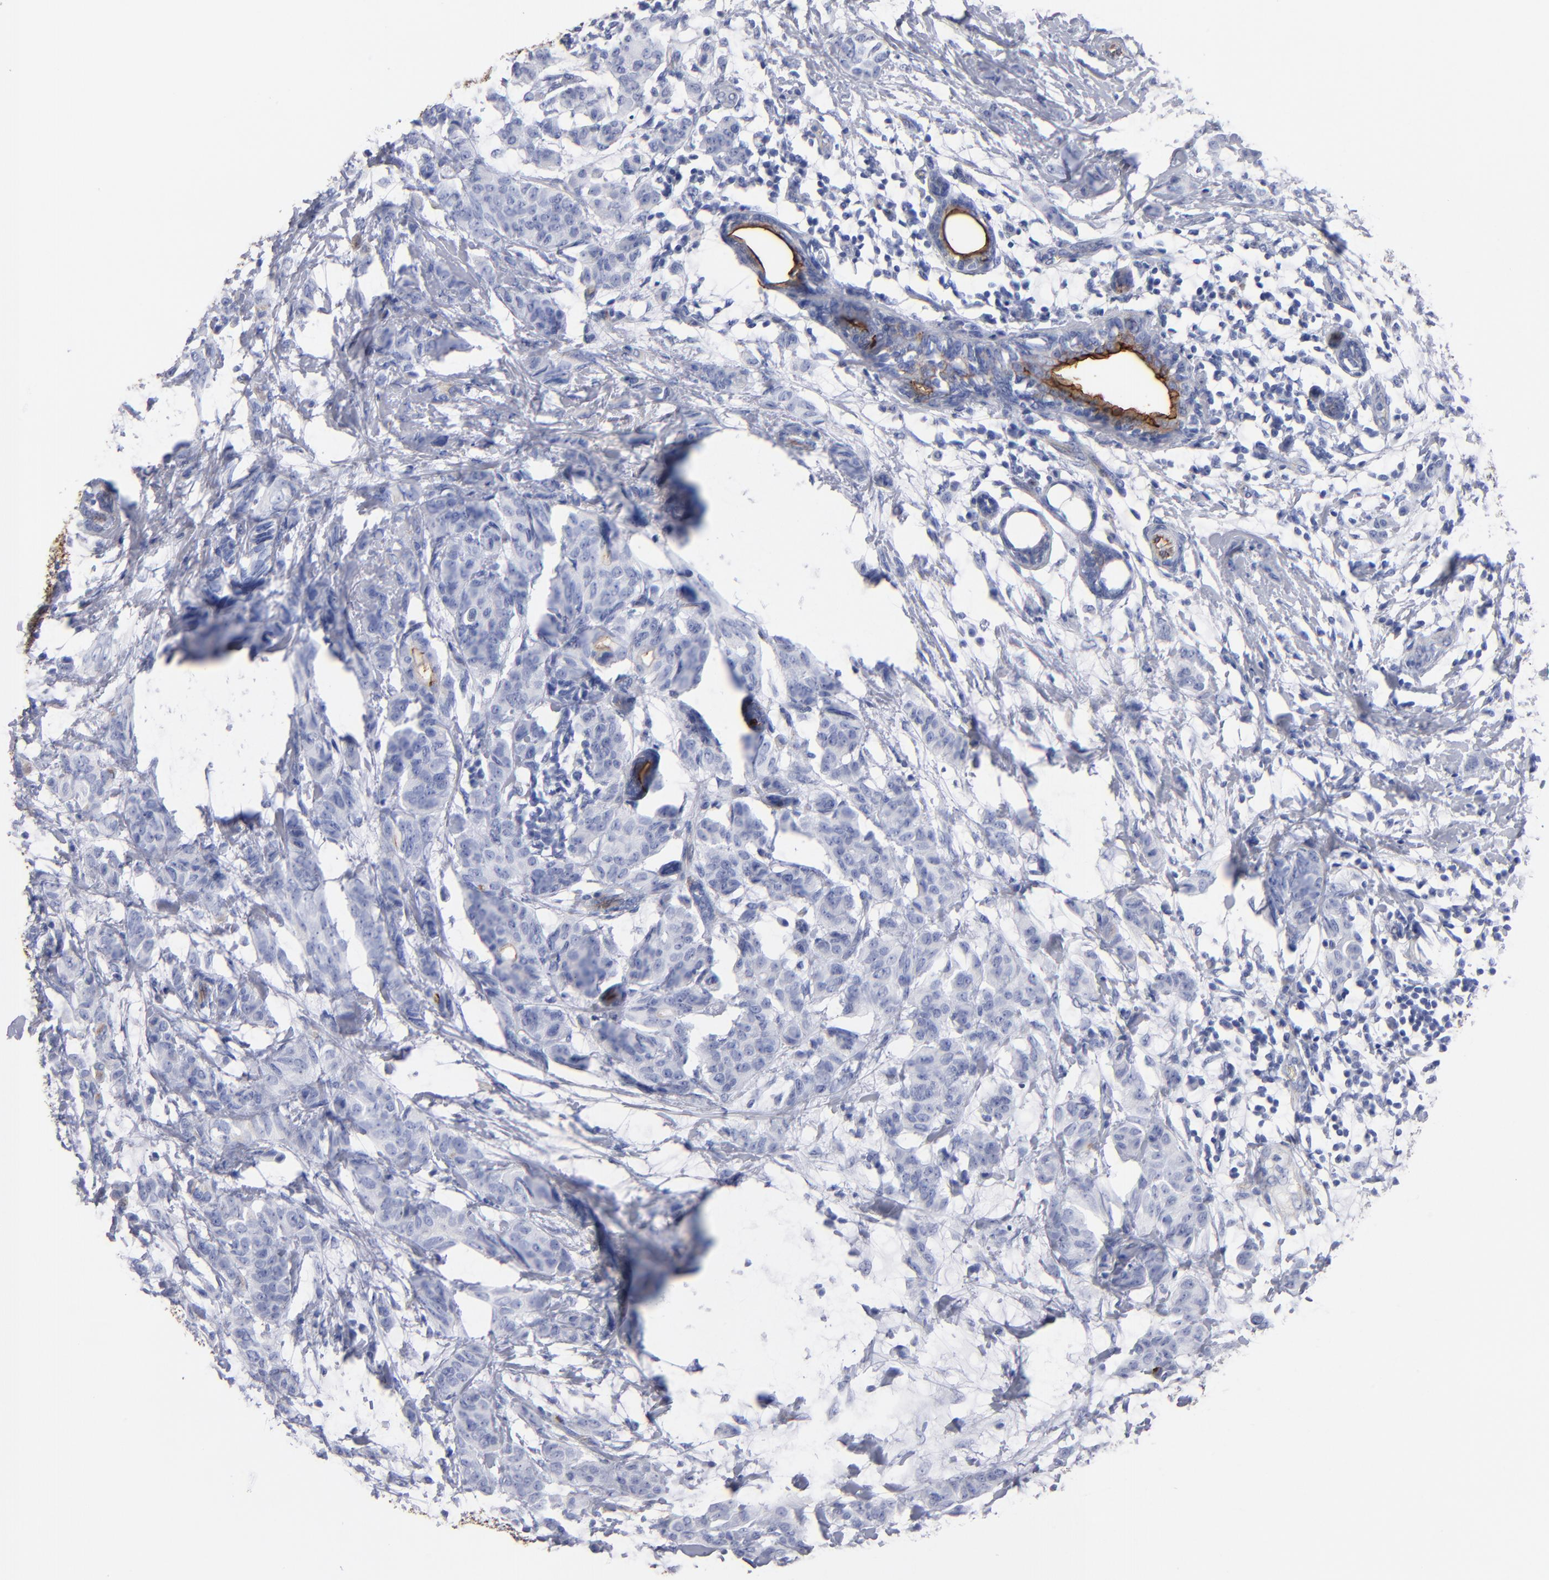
{"staining": {"intensity": "negative", "quantity": "none", "location": "none"}, "tissue": "breast cancer", "cell_type": "Tumor cells", "image_type": "cancer", "snomed": [{"axis": "morphology", "description": "Duct carcinoma"}, {"axis": "topography", "description": "Breast"}], "caption": "DAB (3,3'-diaminobenzidine) immunohistochemical staining of infiltrating ductal carcinoma (breast) reveals no significant positivity in tumor cells.", "gene": "TM4SF1", "patient": {"sex": "female", "age": 40}}